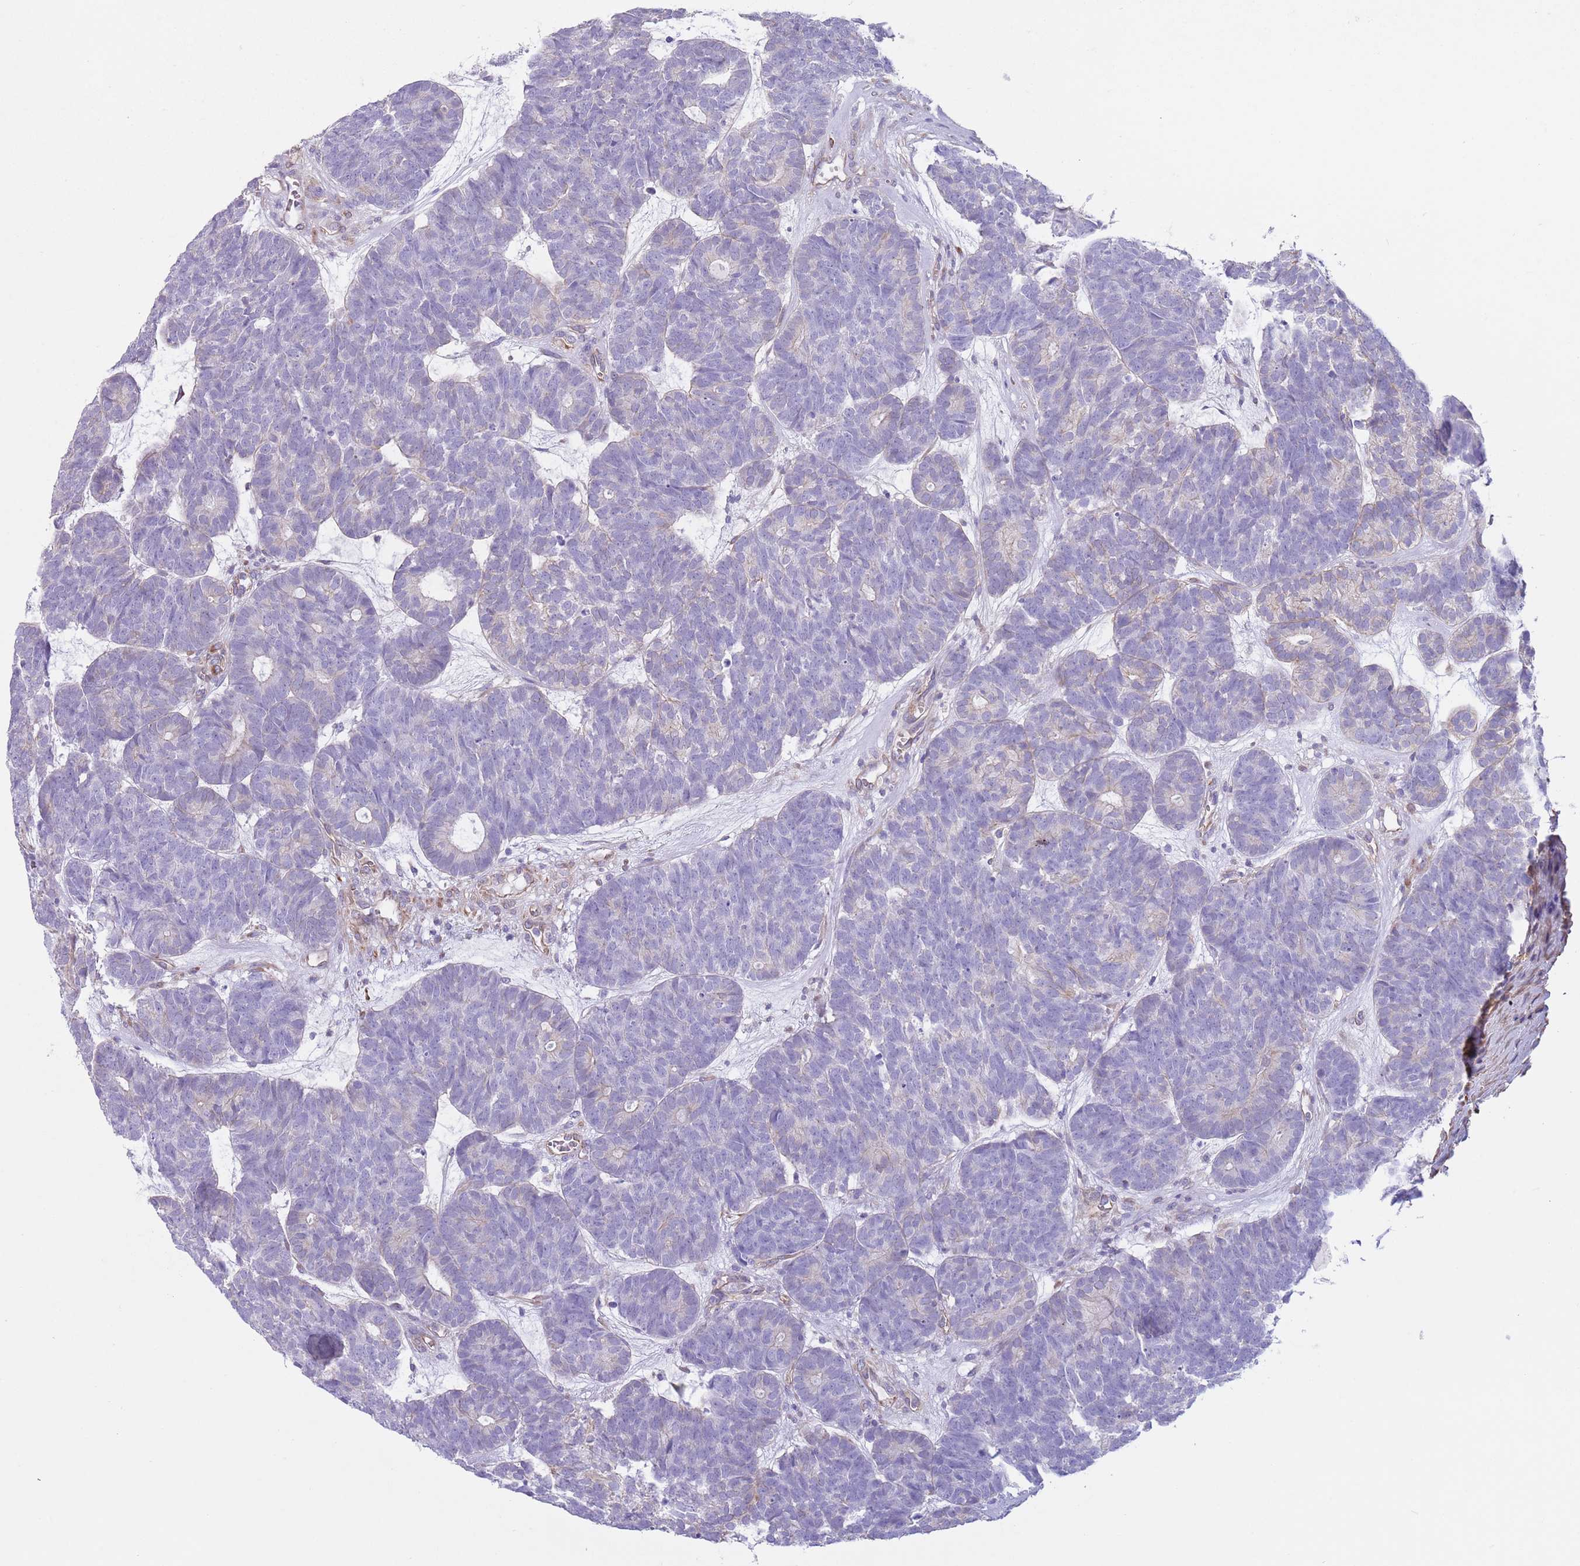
{"staining": {"intensity": "negative", "quantity": "none", "location": "none"}, "tissue": "head and neck cancer", "cell_type": "Tumor cells", "image_type": "cancer", "snomed": [{"axis": "morphology", "description": "Adenocarcinoma, NOS"}, {"axis": "topography", "description": "Head-Neck"}], "caption": "DAB (3,3'-diaminobenzidine) immunohistochemical staining of human head and neck cancer (adenocarcinoma) displays no significant staining in tumor cells.", "gene": "RBP3", "patient": {"sex": "female", "age": 81}}